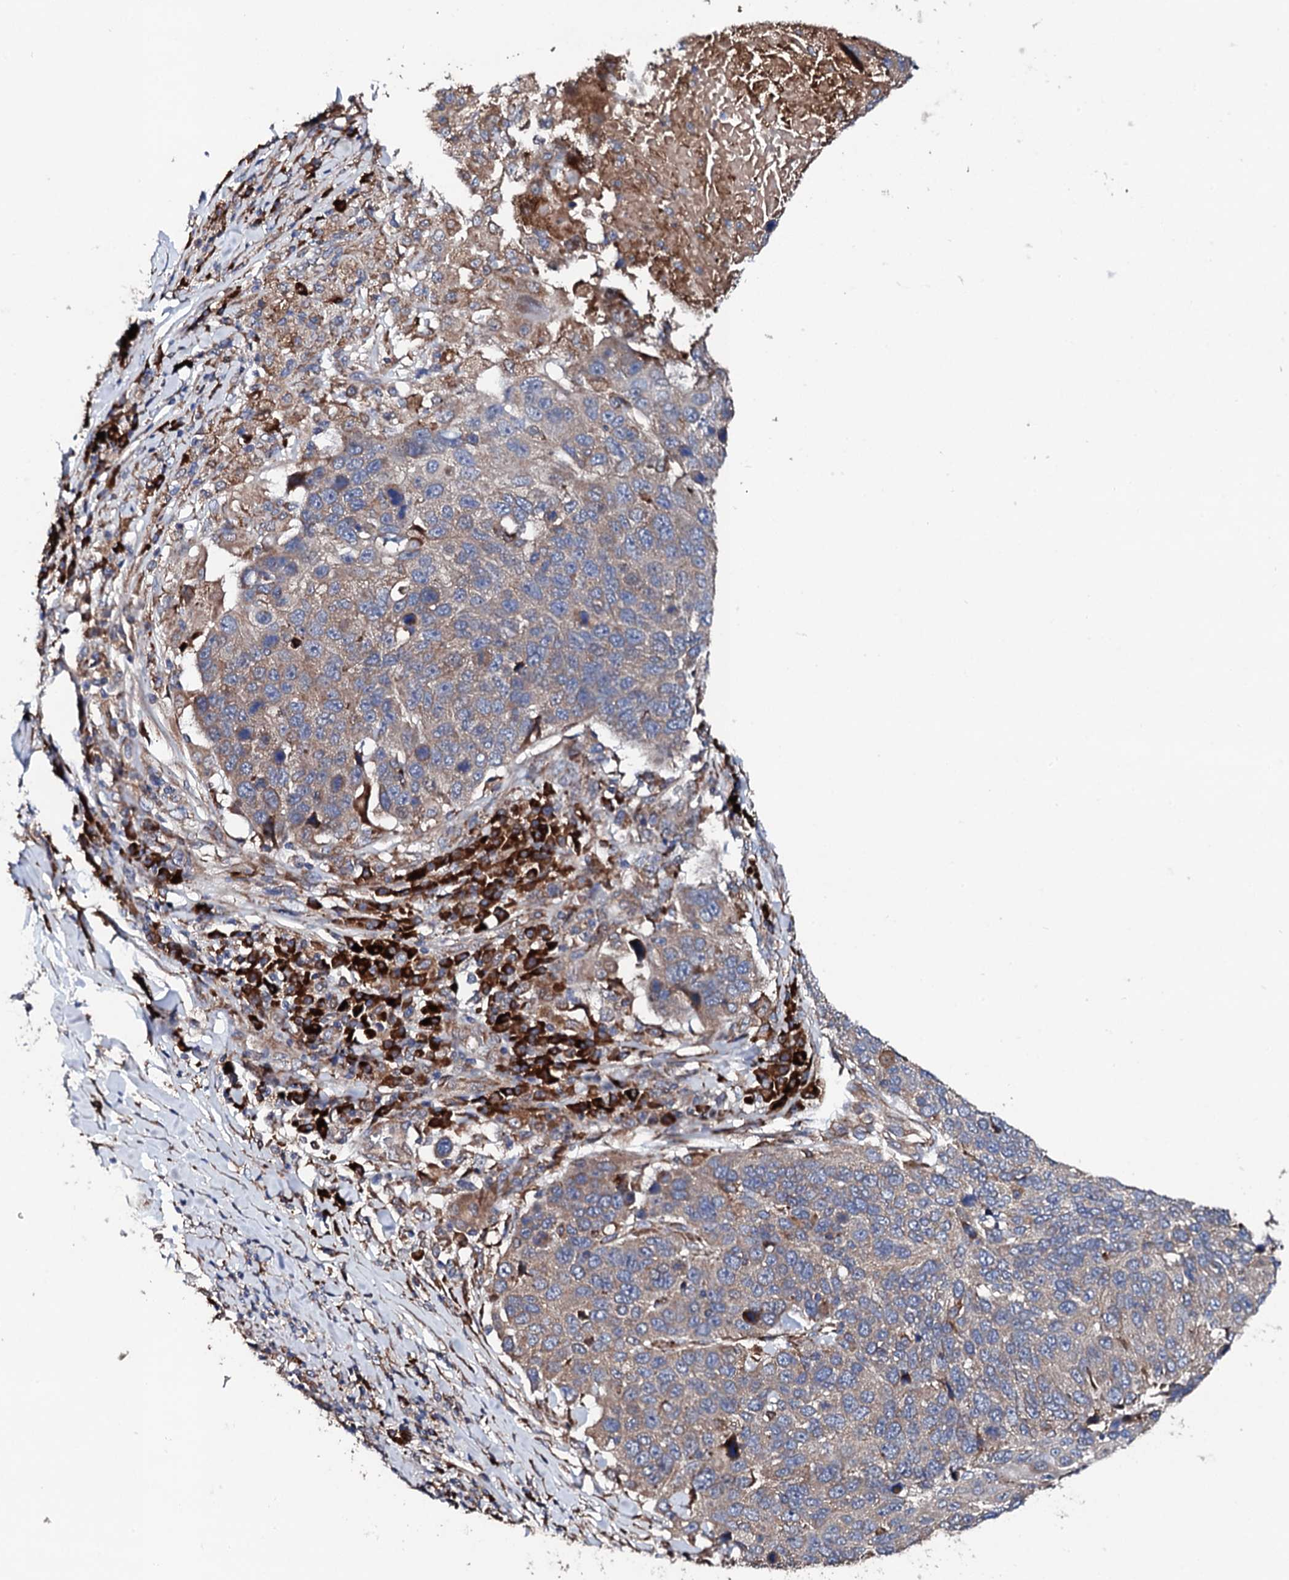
{"staining": {"intensity": "weak", "quantity": ">75%", "location": "cytoplasmic/membranous"}, "tissue": "lung cancer", "cell_type": "Tumor cells", "image_type": "cancer", "snomed": [{"axis": "morphology", "description": "Normal tissue, NOS"}, {"axis": "morphology", "description": "Squamous cell carcinoma, NOS"}, {"axis": "topography", "description": "Lymph node"}, {"axis": "topography", "description": "Lung"}], "caption": "Approximately >75% of tumor cells in human lung cancer (squamous cell carcinoma) exhibit weak cytoplasmic/membranous protein staining as visualized by brown immunohistochemical staining.", "gene": "LIPT2", "patient": {"sex": "male", "age": 66}}